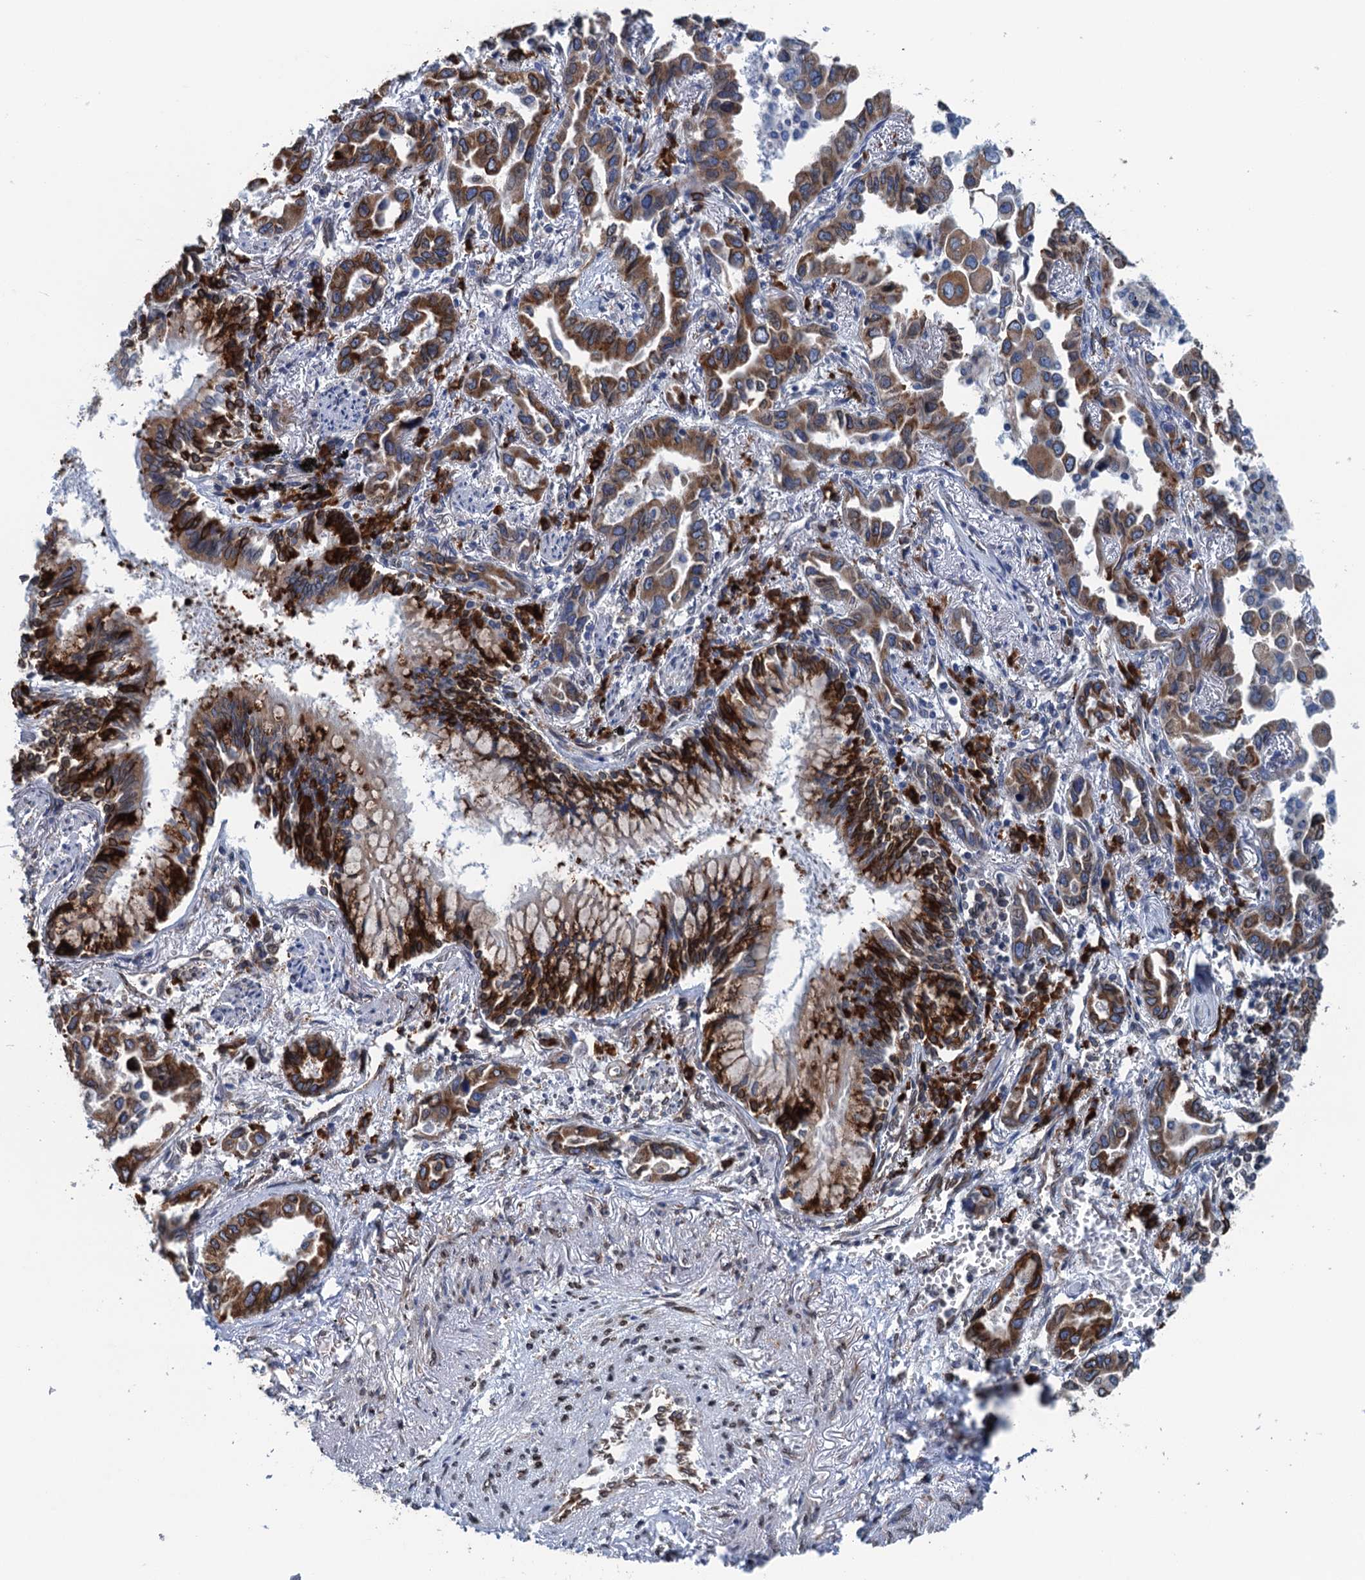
{"staining": {"intensity": "strong", "quantity": ">75%", "location": "cytoplasmic/membranous"}, "tissue": "lung cancer", "cell_type": "Tumor cells", "image_type": "cancer", "snomed": [{"axis": "morphology", "description": "Adenocarcinoma, NOS"}, {"axis": "topography", "description": "Lung"}], "caption": "Immunohistochemical staining of adenocarcinoma (lung) reveals strong cytoplasmic/membranous protein staining in about >75% of tumor cells.", "gene": "TMEM205", "patient": {"sex": "male", "age": 67}}